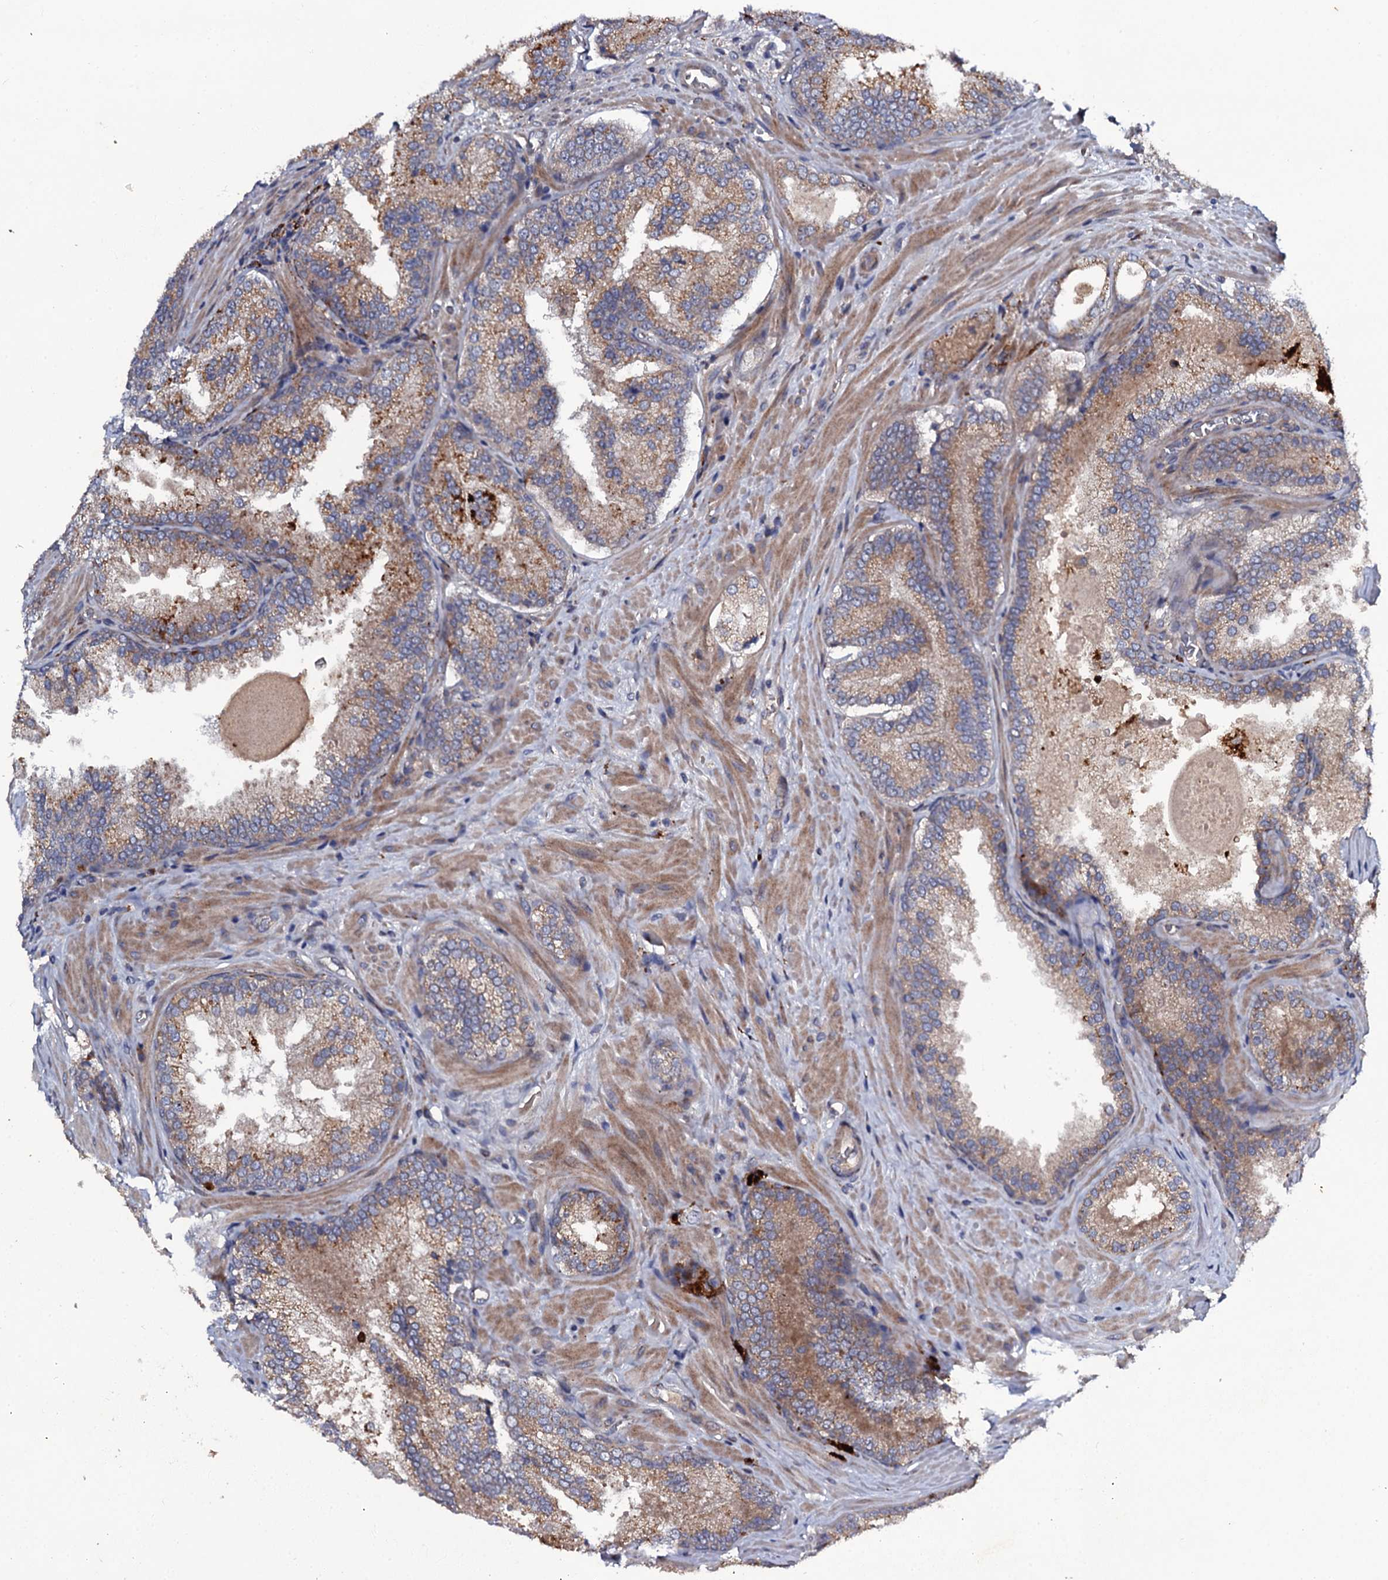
{"staining": {"intensity": "moderate", "quantity": ">75%", "location": "cytoplasmic/membranous"}, "tissue": "prostate cancer", "cell_type": "Tumor cells", "image_type": "cancer", "snomed": [{"axis": "morphology", "description": "Adenocarcinoma, Low grade"}, {"axis": "topography", "description": "Prostate"}], "caption": "Prostate low-grade adenocarcinoma stained with DAB immunohistochemistry shows medium levels of moderate cytoplasmic/membranous expression in about >75% of tumor cells.", "gene": "LRRC28", "patient": {"sex": "male", "age": 74}}